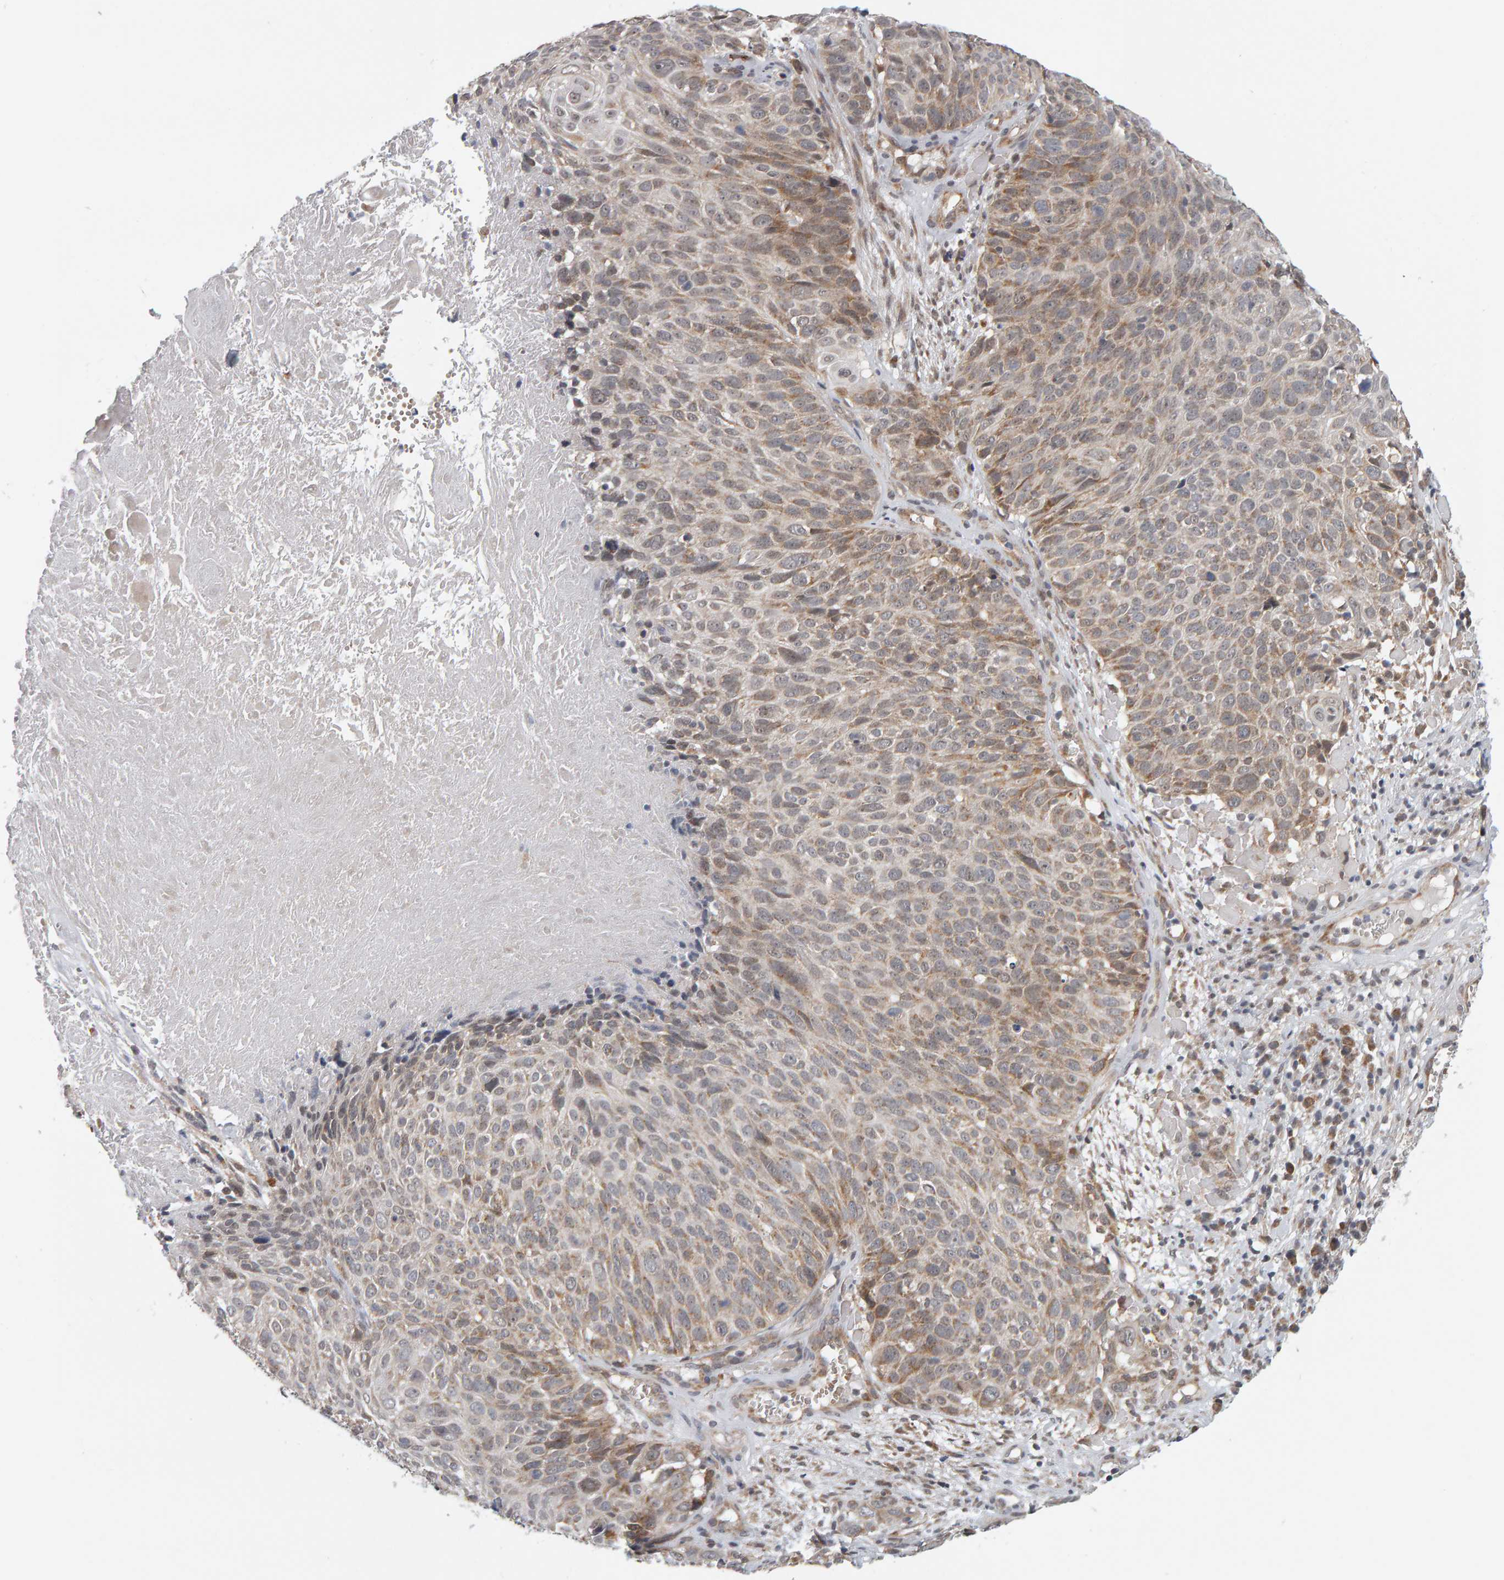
{"staining": {"intensity": "moderate", "quantity": "25%-75%", "location": "cytoplasmic/membranous"}, "tissue": "cervical cancer", "cell_type": "Tumor cells", "image_type": "cancer", "snomed": [{"axis": "morphology", "description": "Squamous cell carcinoma, NOS"}, {"axis": "topography", "description": "Cervix"}], "caption": "Cervical squamous cell carcinoma was stained to show a protein in brown. There is medium levels of moderate cytoplasmic/membranous expression in about 25%-75% of tumor cells. The staining is performed using DAB brown chromogen to label protein expression. The nuclei are counter-stained blue using hematoxylin.", "gene": "DAP3", "patient": {"sex": "female", "age": 74}}